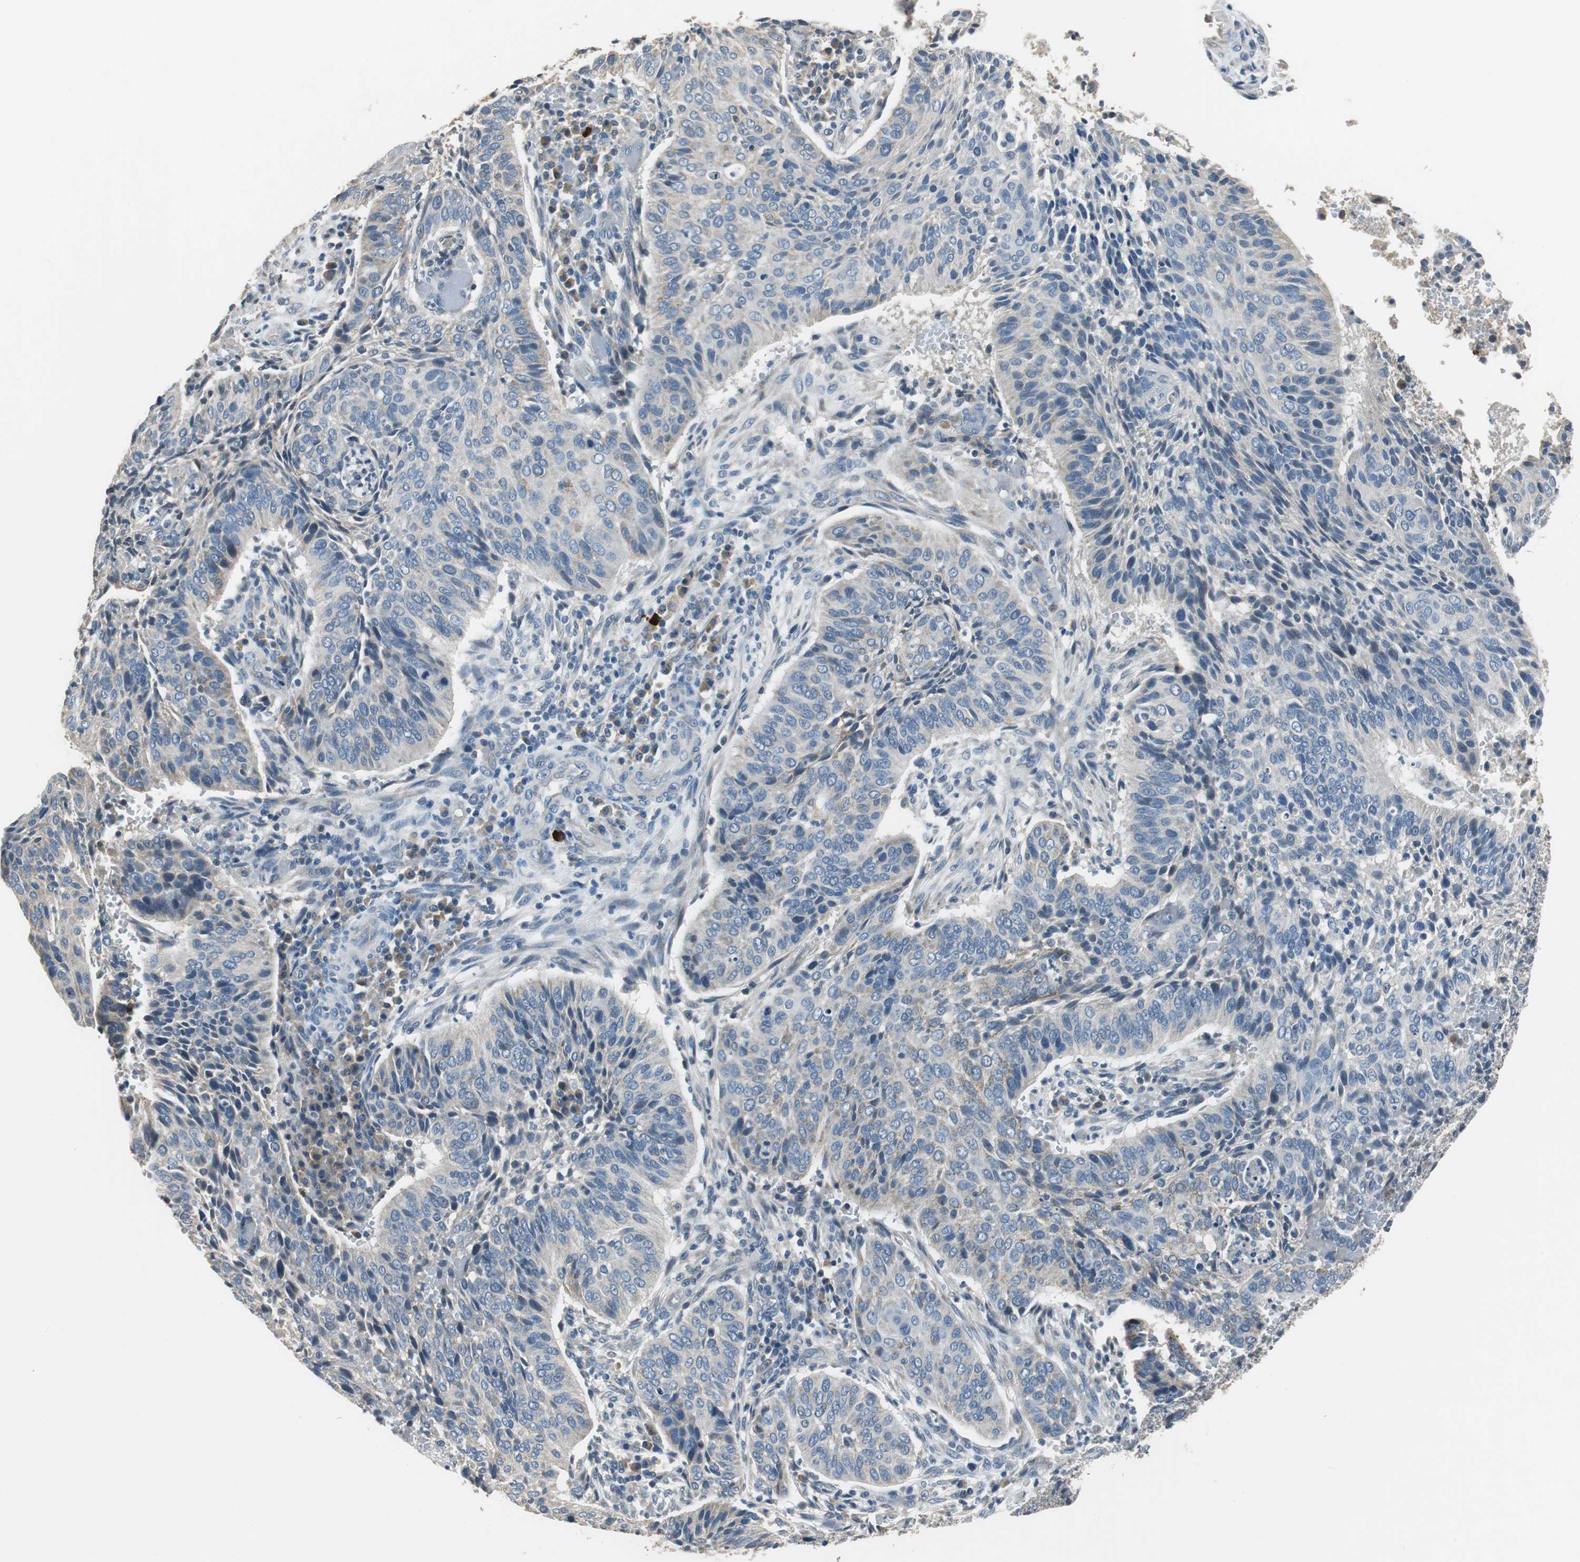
{"staining": {"intensity": "negative", "quantity": "none", "location": "none"}, "tissue": "cervical cancer", "cell_type": "Tumor cells", "image_type": "cancer", "snomed": [{"axis": "morphology", "description": "Squamous cell carcinoma, NOS"}, {"axis": "topography", "description": "Cervix"}], "caption": "Immunohistochemical staining of cervical squamous cell carcinoma demonstrates no significant staining in tumor cells.", "gene": "MTIF2", "patient": {"sex": "female", "age": 39}}